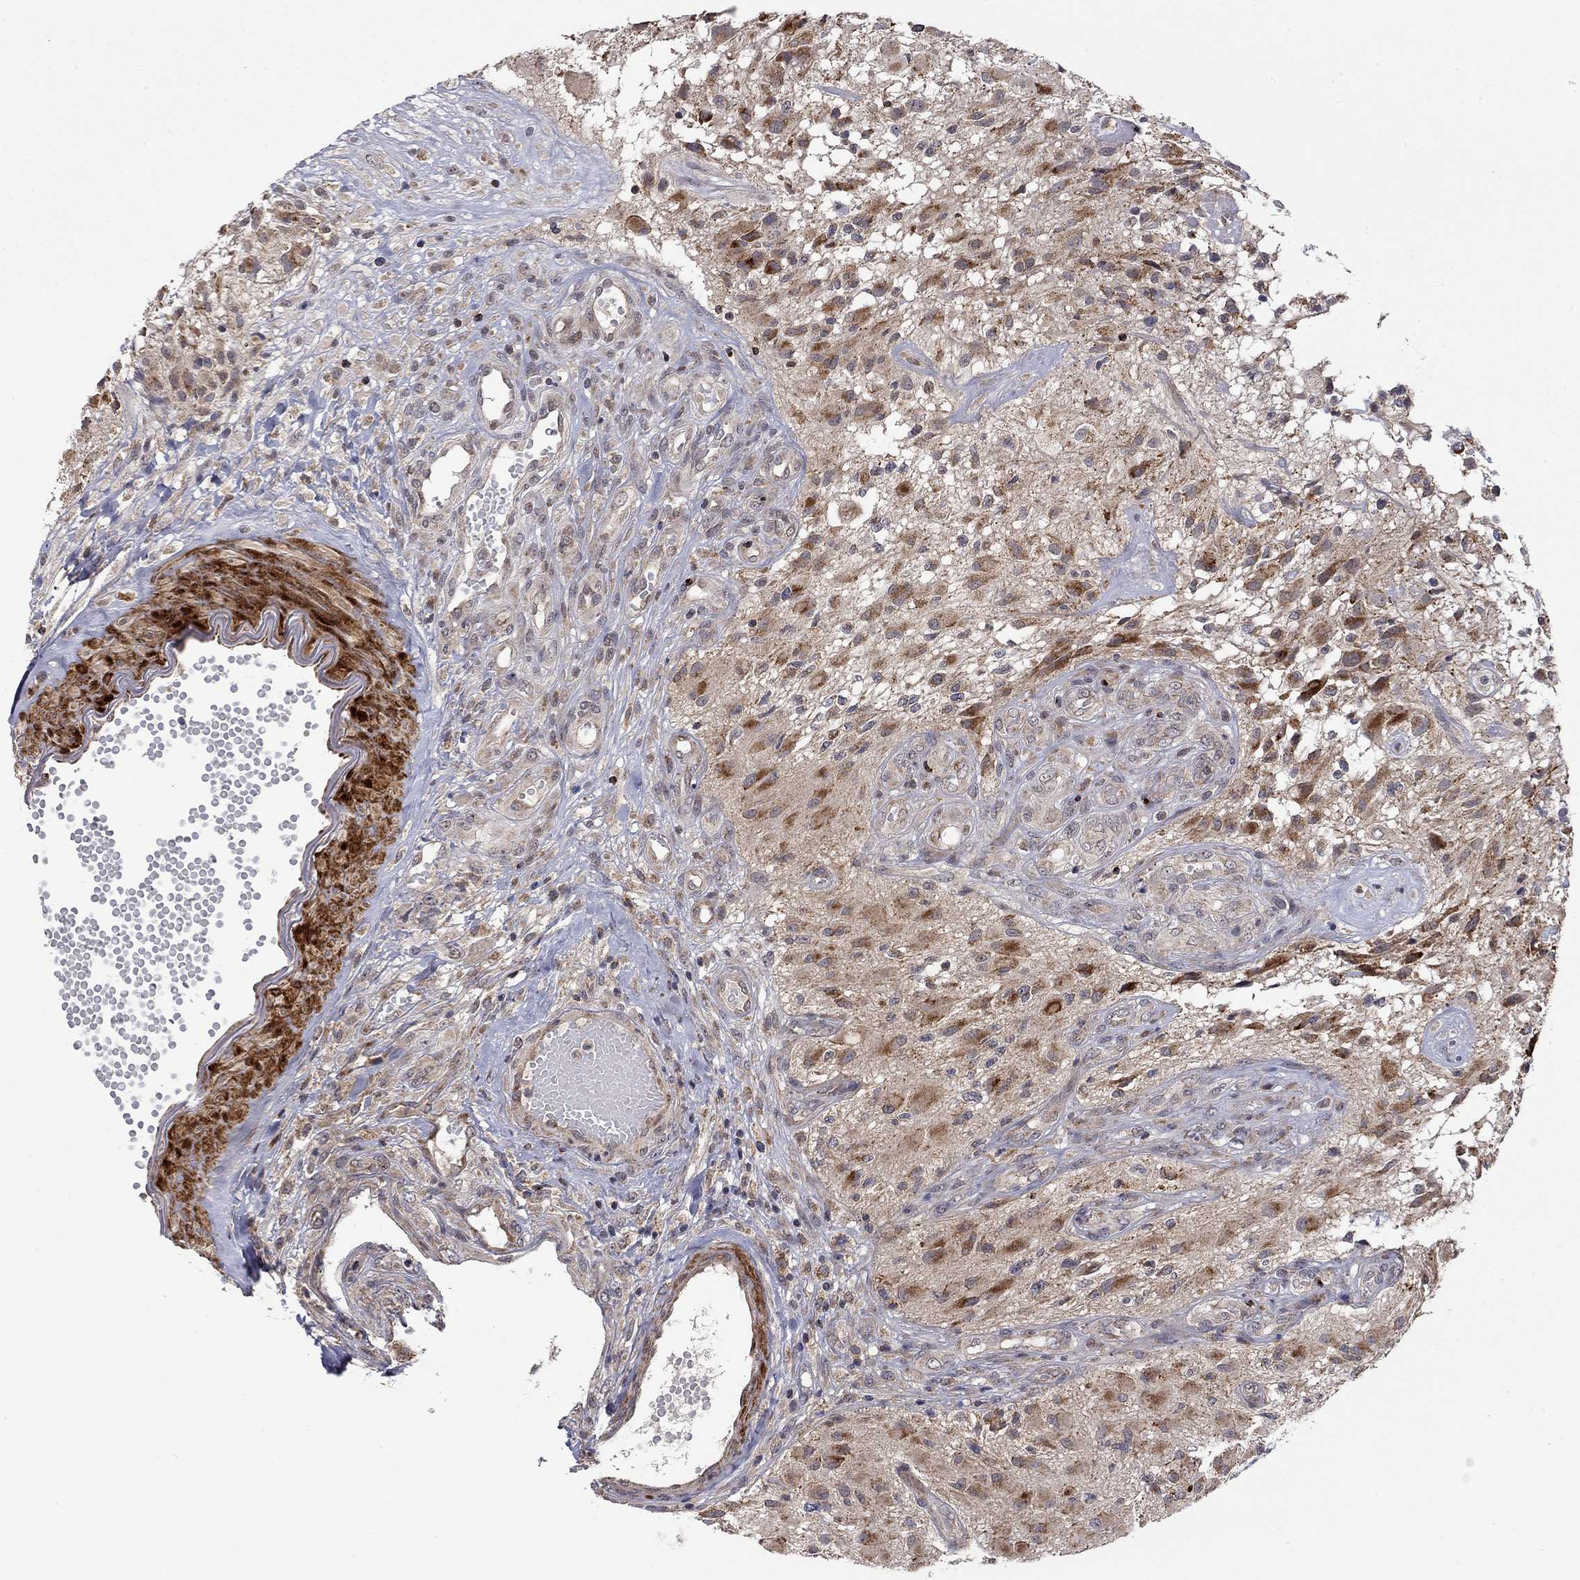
{"staining": {"intensity": "strong", "quantity": "<25%", "location": "cytoplasmic/membranous"}, "tissue": "glioma", "cell_type": "Tumor cells", "image_type": "cancer", "snomed": [{"axis": "morphology", "description": "Glioma, malignant, High grade"}, {"axis": "topography", "description": "Brain"}], "caption": "IHC histopathology image of neoplastic tissue: glioma stained using IHC shows medium levels of strong protein expression localized specifically in the cytoplasmic/membranous of tumor cells, appearing as a cytoplasmic/membranous brown color.", "gene": "IDS", "patient": {"sex": "female", "age": 63}}